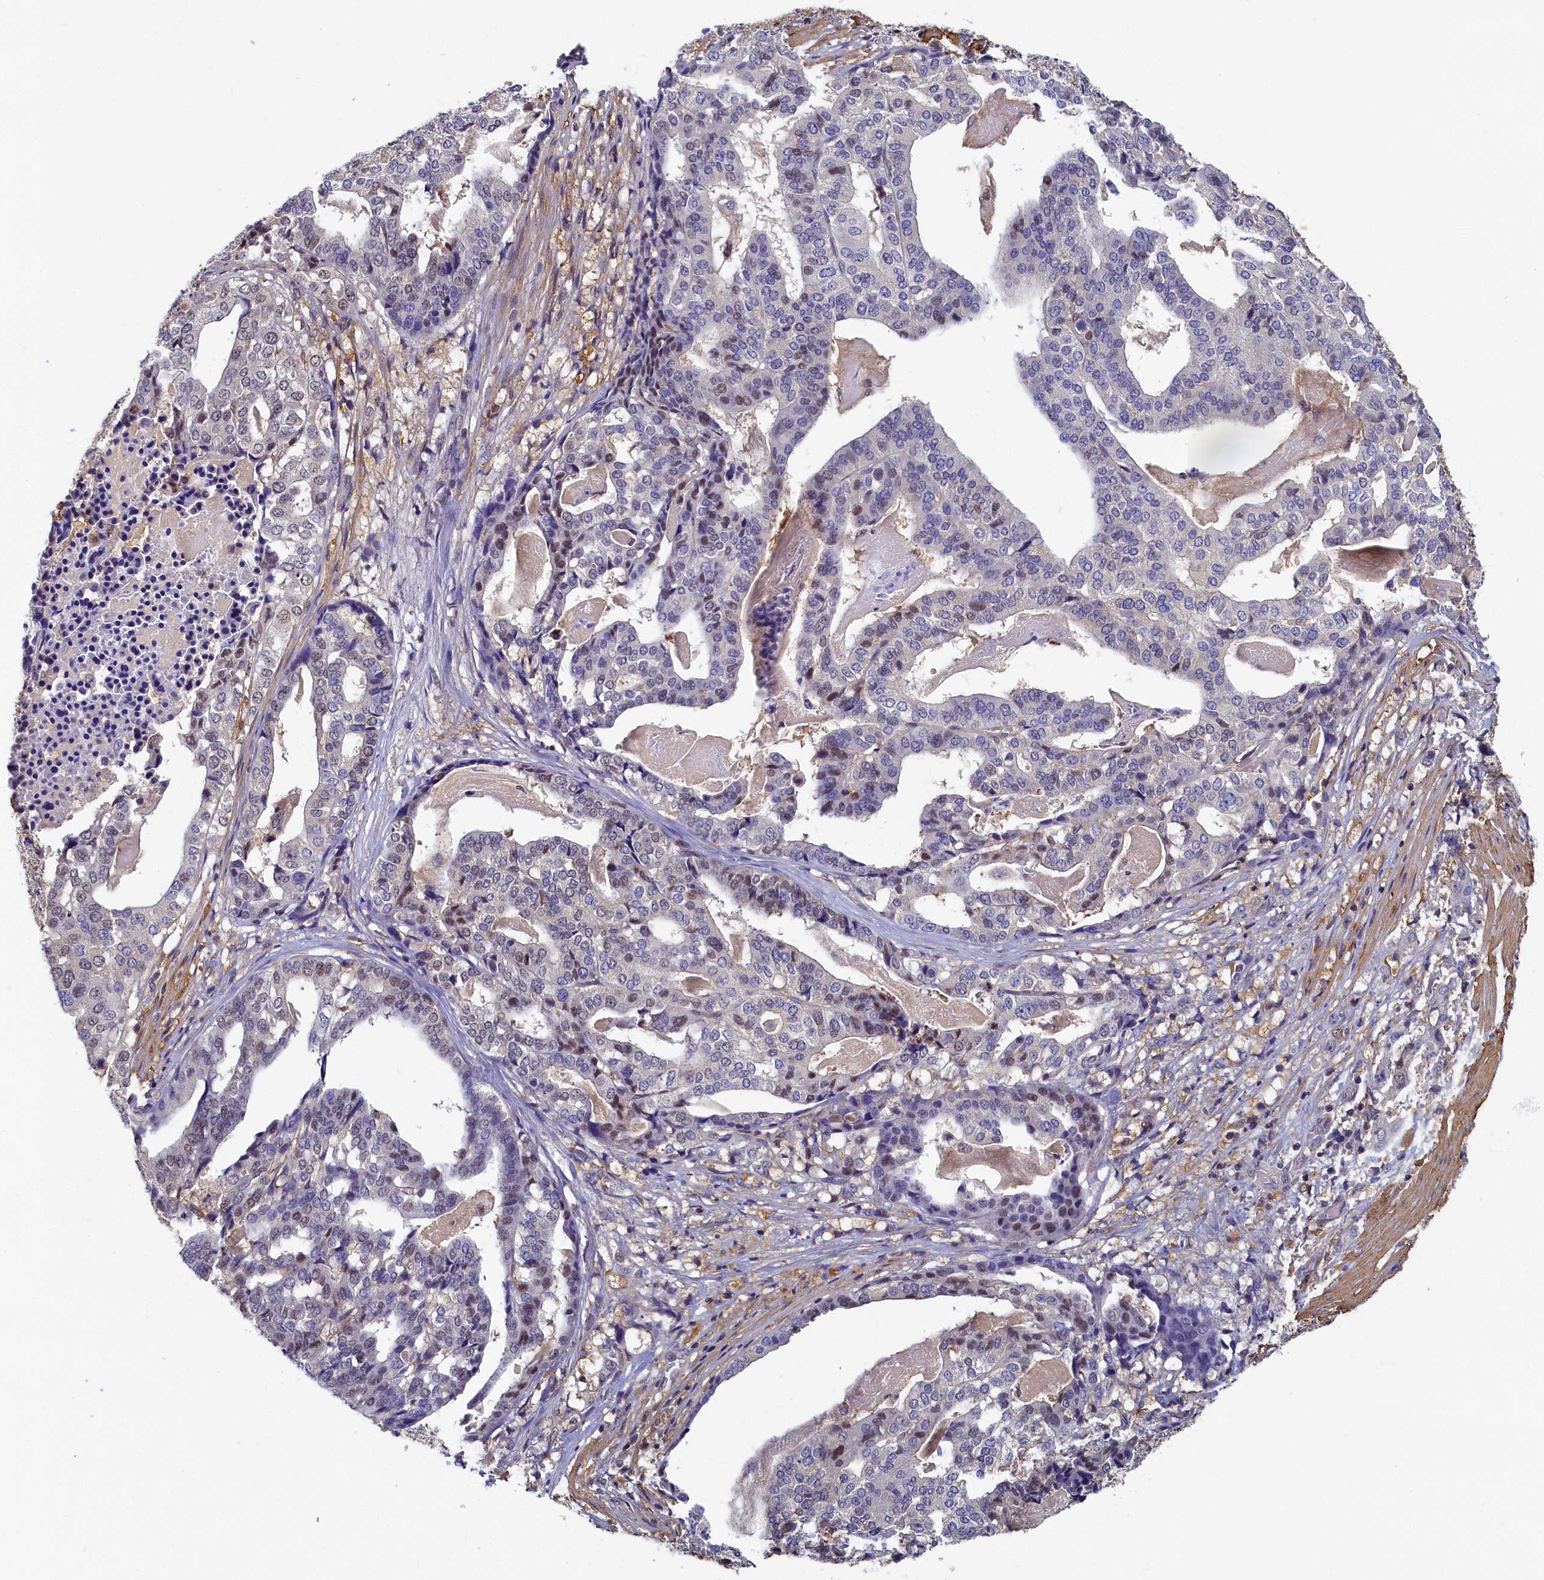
{"staining": {"intensity": "weak", "quantity": "<25%", "location": "nuclear"}, "tissue": "stomach cancer", "cell_type": "Tumor cells", "image_type": "cancer", "snomed": [{"axis": "morphology", "description": "Adenocarcinoma, NOS"}, {"axis": "topography", "description": "Stomach"}], "caption": "Stomach adenocarcinoma was stained to show a protein in brown. There is no significant expression in tumor cells.", "gene": "TBCB", "patient": {"sex": "male", "age": 48}}